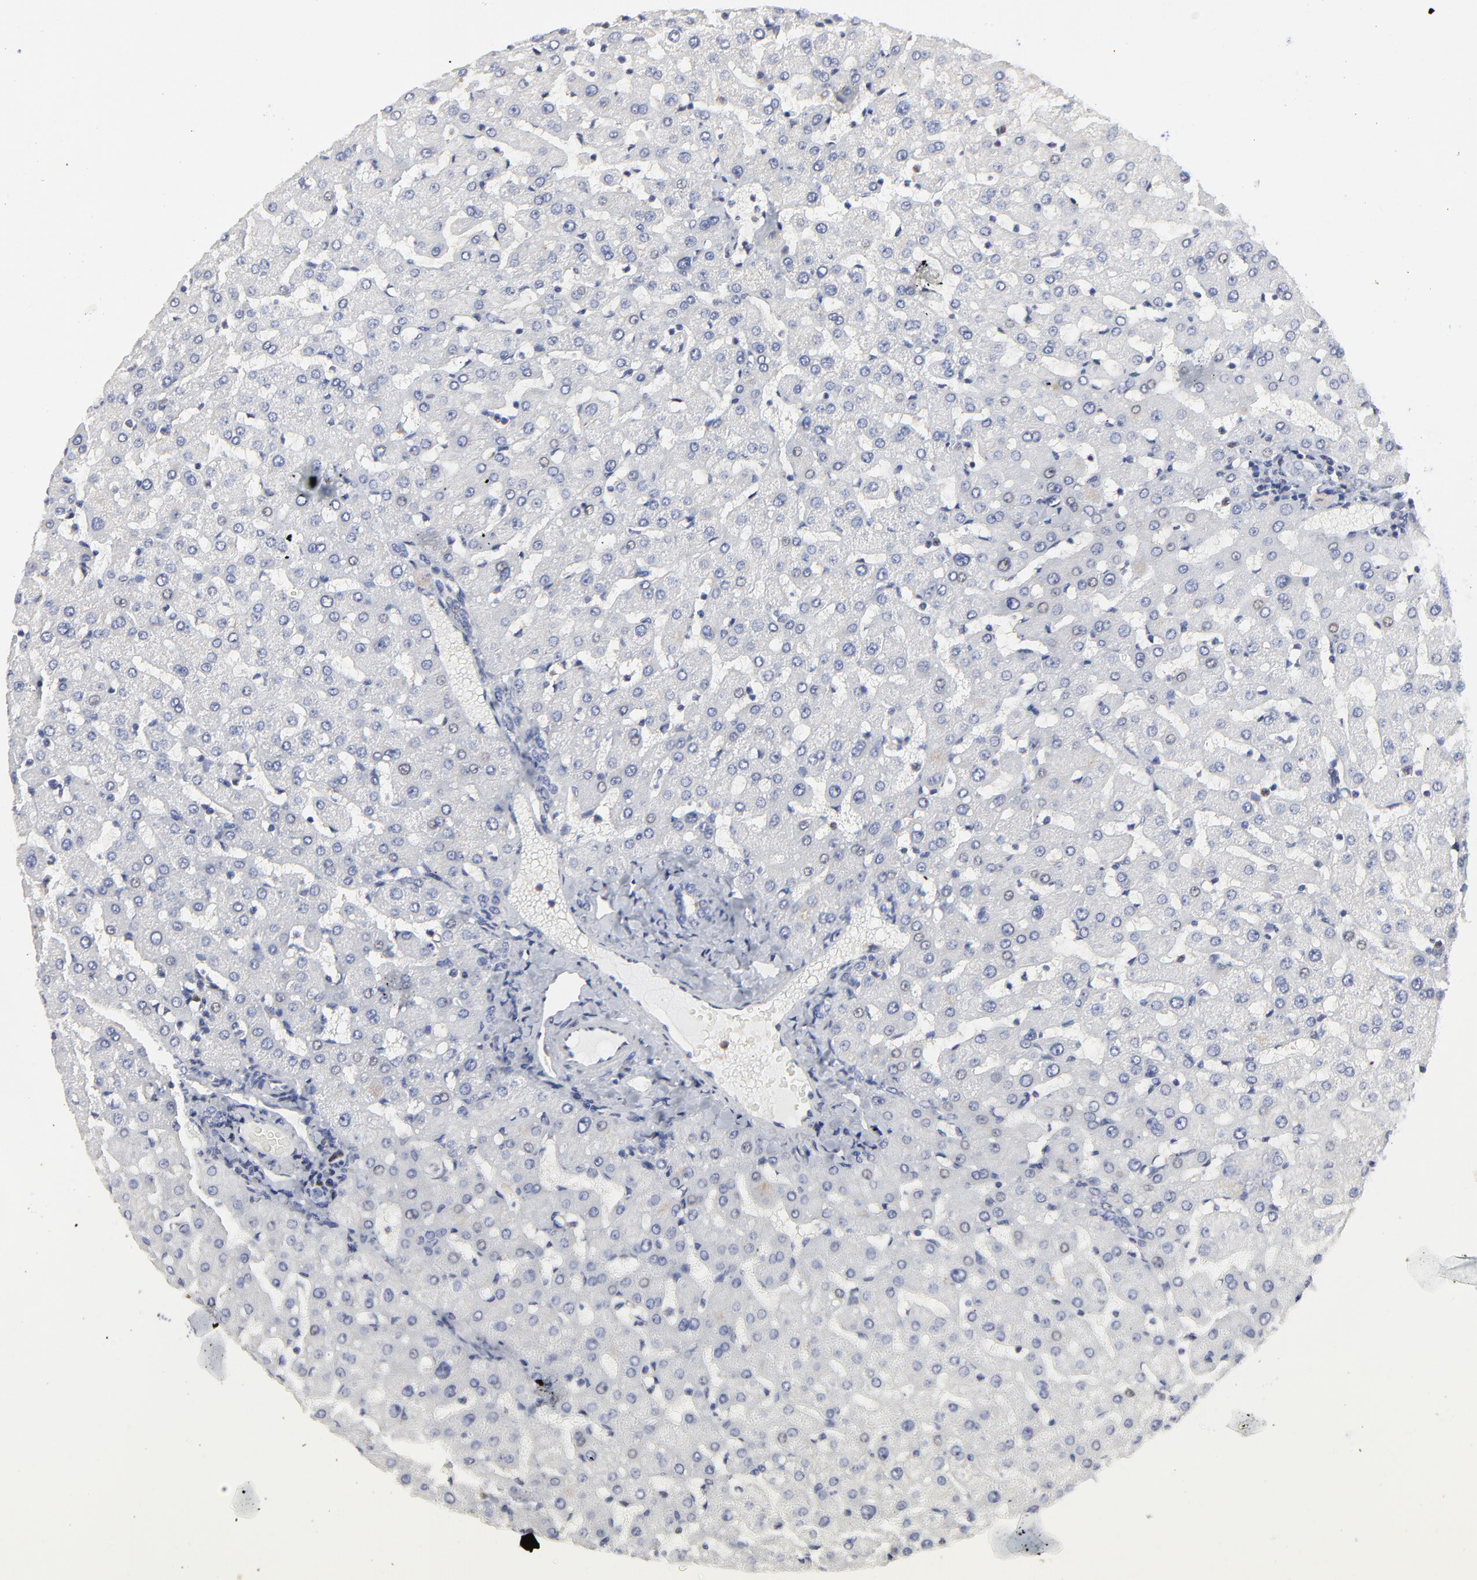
{"staining": {"intensity": "negative", "quantity": "none", "location": "none"}, "tissue": "liver", "cell_type": "Cholangiocytes", "image_type": "normal", "snomed": [{"axis": "morphology", "description": "Normal tissue, NOS"}, {"axis": "topography", "description": "Liver"}], "caption": "A high-resolution histopathology image shows immunohistochemistry staining of unremarkable liver, which exhibits no significant positivity in cholangiocytes. (DAB (3,3'-diaminobenzidine) immunohistochemistry, high magnification).", "gene": "NCAPH", "patient": {"sex": "female", "age": 27}}